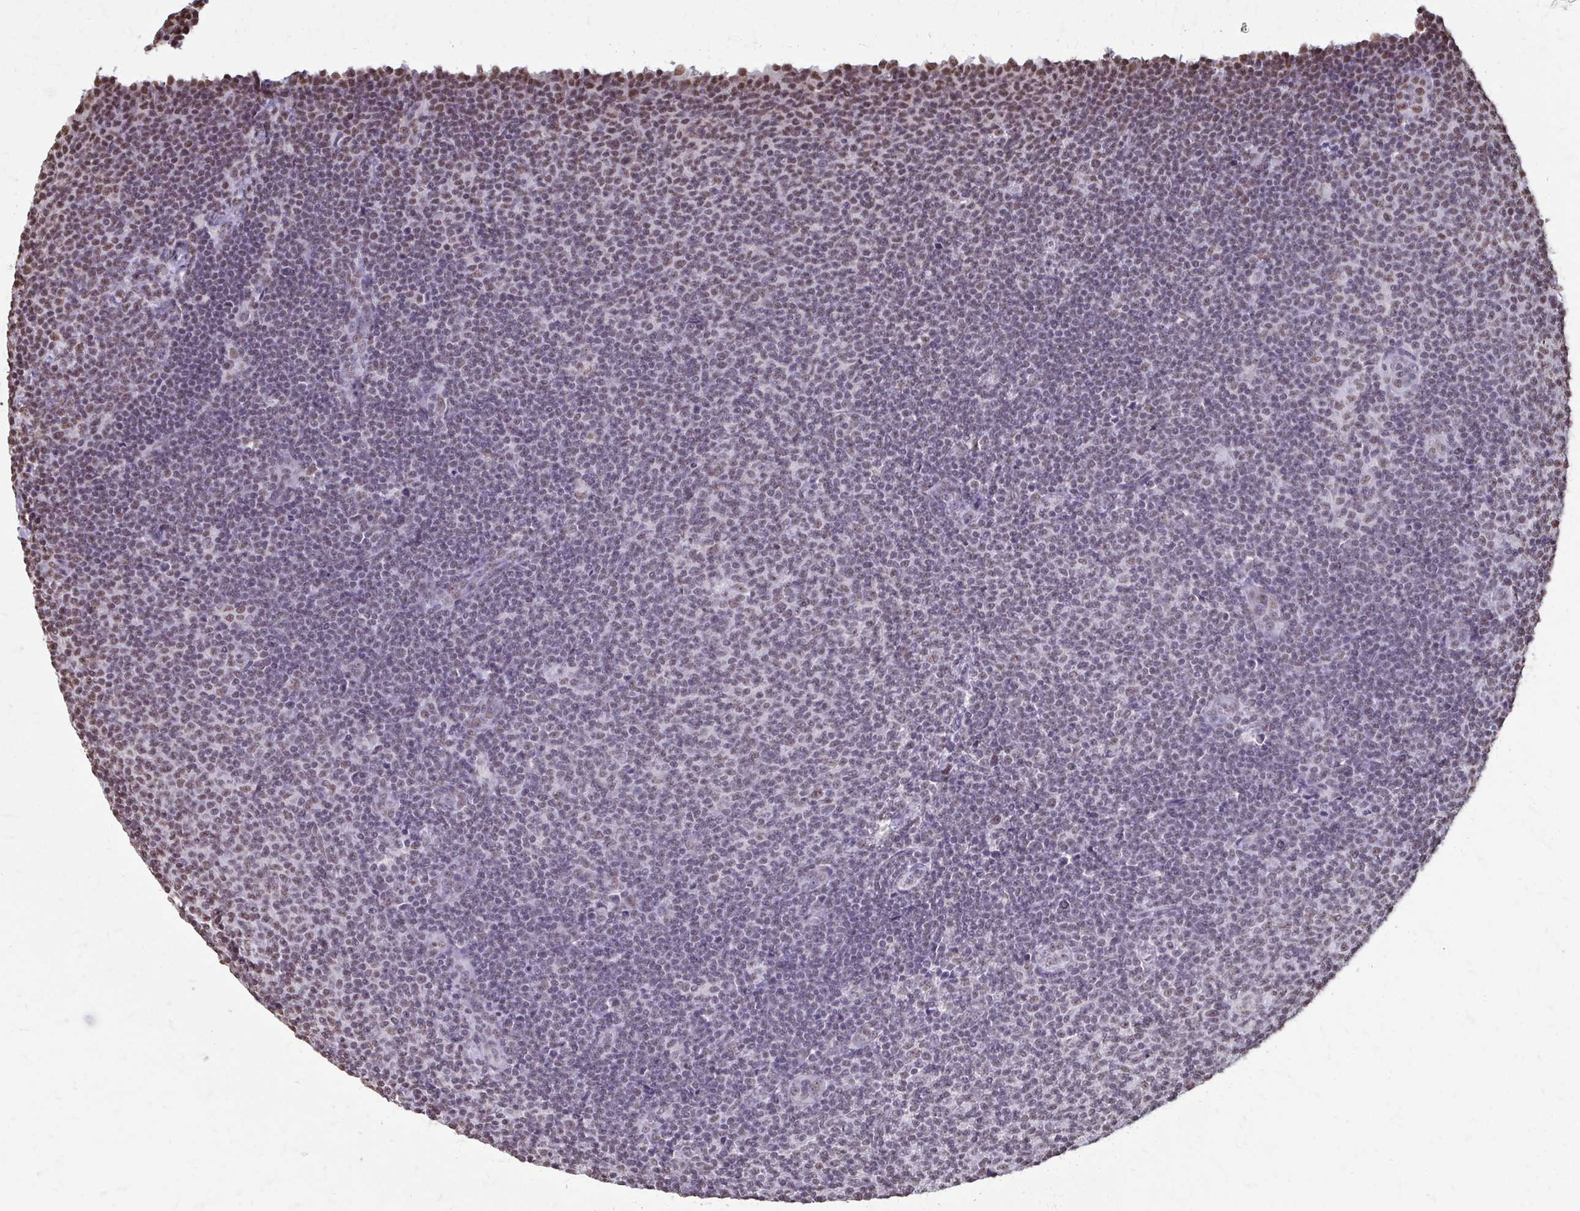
{"staining": {"intensity": "weak", "quantity": "25%-75%", "location": "nuclear"}, "tissue": "lymphoma", "cell_type": "Tumor cells", "image_type": "cancer", "snomed": [{"axis": "morphology", "description": "Malignant lymphoma, non-Hodgkin's type, Low grade"}, {"axis": "topography", "description": "Lymph node"}], "caption": "Immunohistochemical staining of malignant lymphoma, non-Hodgkin's type (low-grade) displays low levels of weak nuclear protein expression in about 25%-75% of tumor cells. (DAB IHC, brown staining for protein, blue staining for nuclei).", "gene": "SNRPA", "patient": {"sex": "male", "age": 66}}